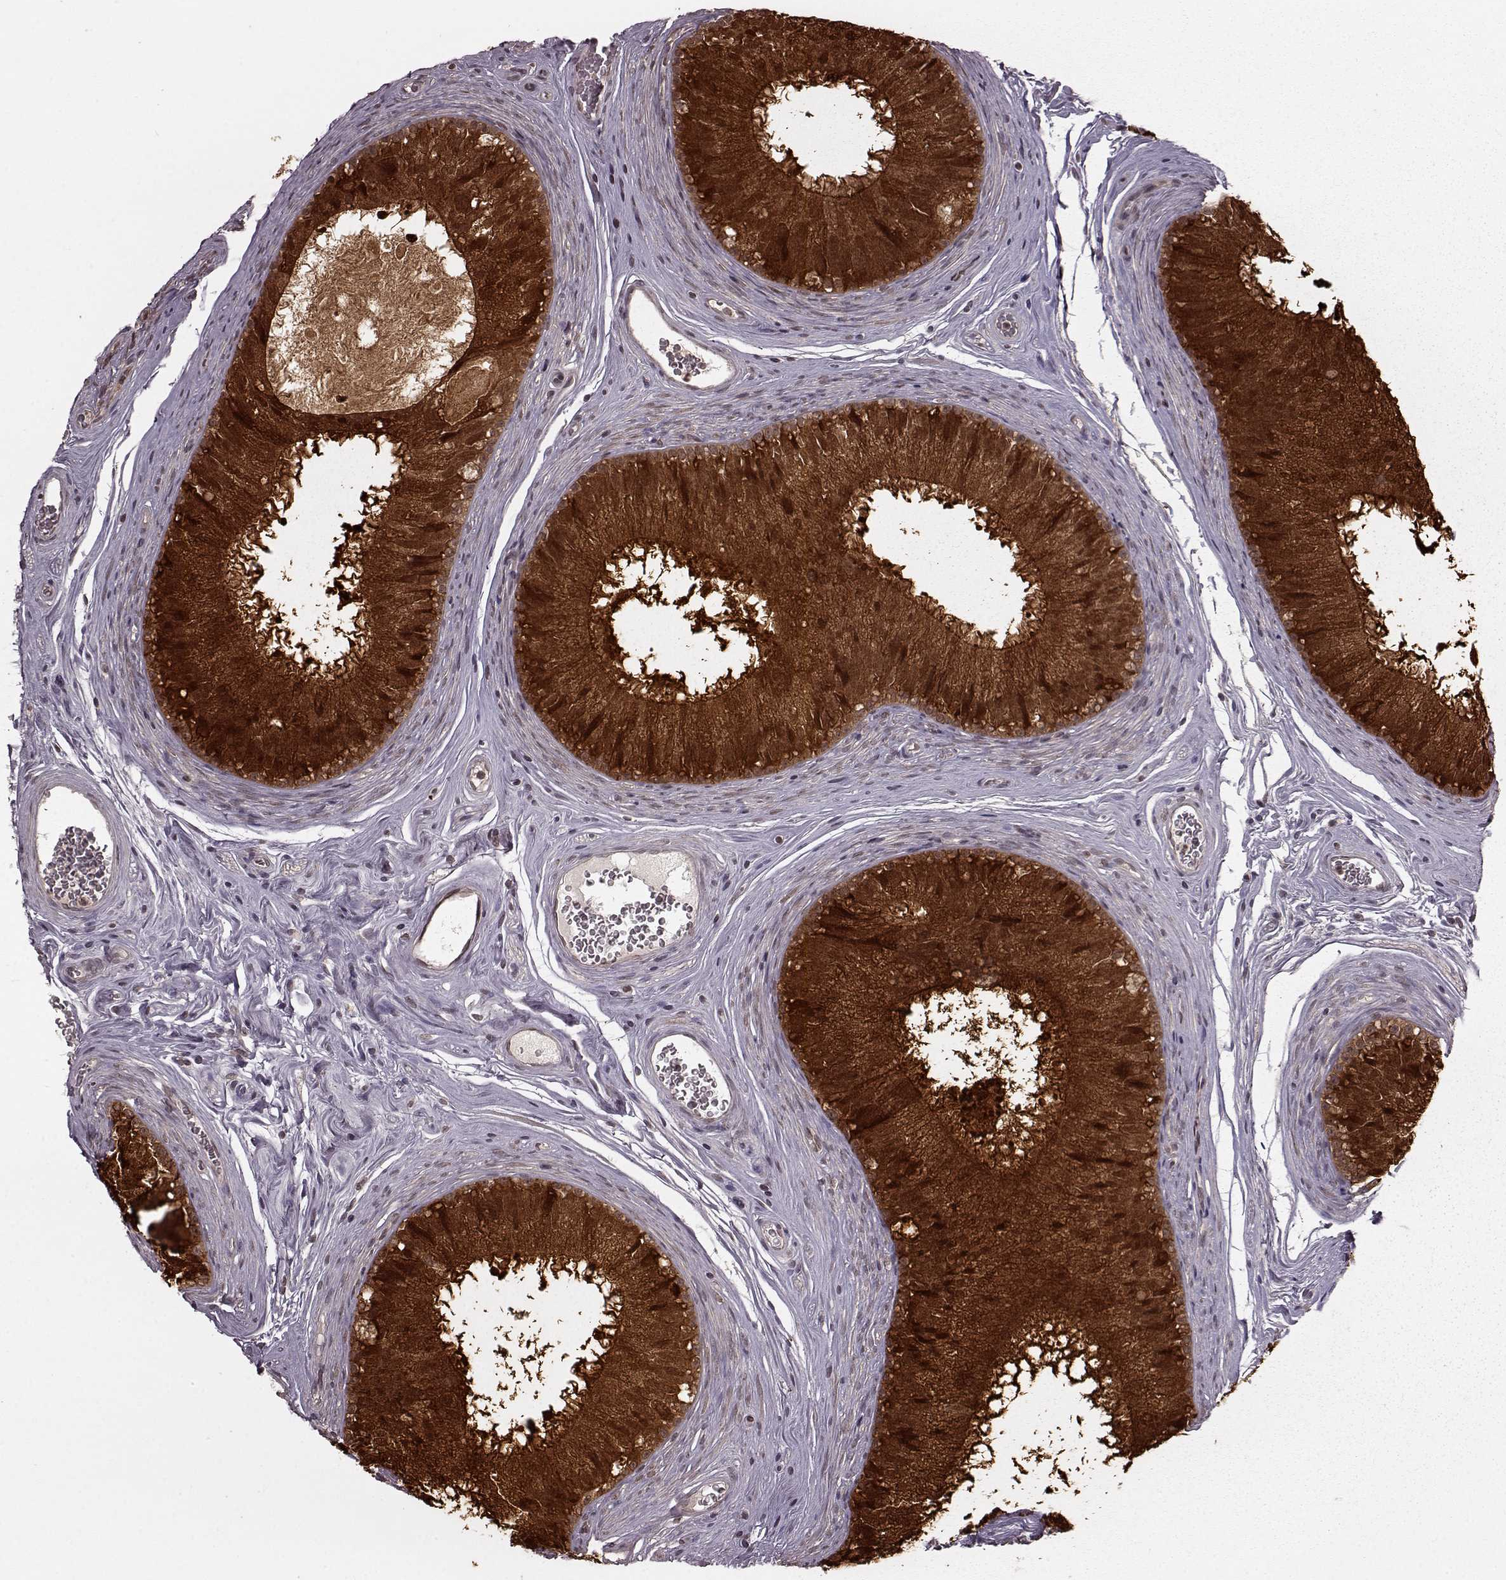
{"staining": {"intensity": "strong", "quantity": ">75%", "location": "cytoplasmic/membranous,nuclear"}, "tissue": "epididymis", "cell_type": "Glandular cells", "image_type": "normal", "snomed": [{"axis": "morphology", "description": "Normal tissue, NOS"}, {"axis": "topography", "description": "Epididymis"}], "caption": "Protein expression analysis of benign human epididymis reveals strong cytoplasmic/membranous,nuclear positivity in about >75% of glandular cells. Using DAB (brown) and hematoxylin (blue) stains, captured at high magnification using brightfield microscopy.", "gene": "GSS", "patient": {"sex": "male", "age": 37}}